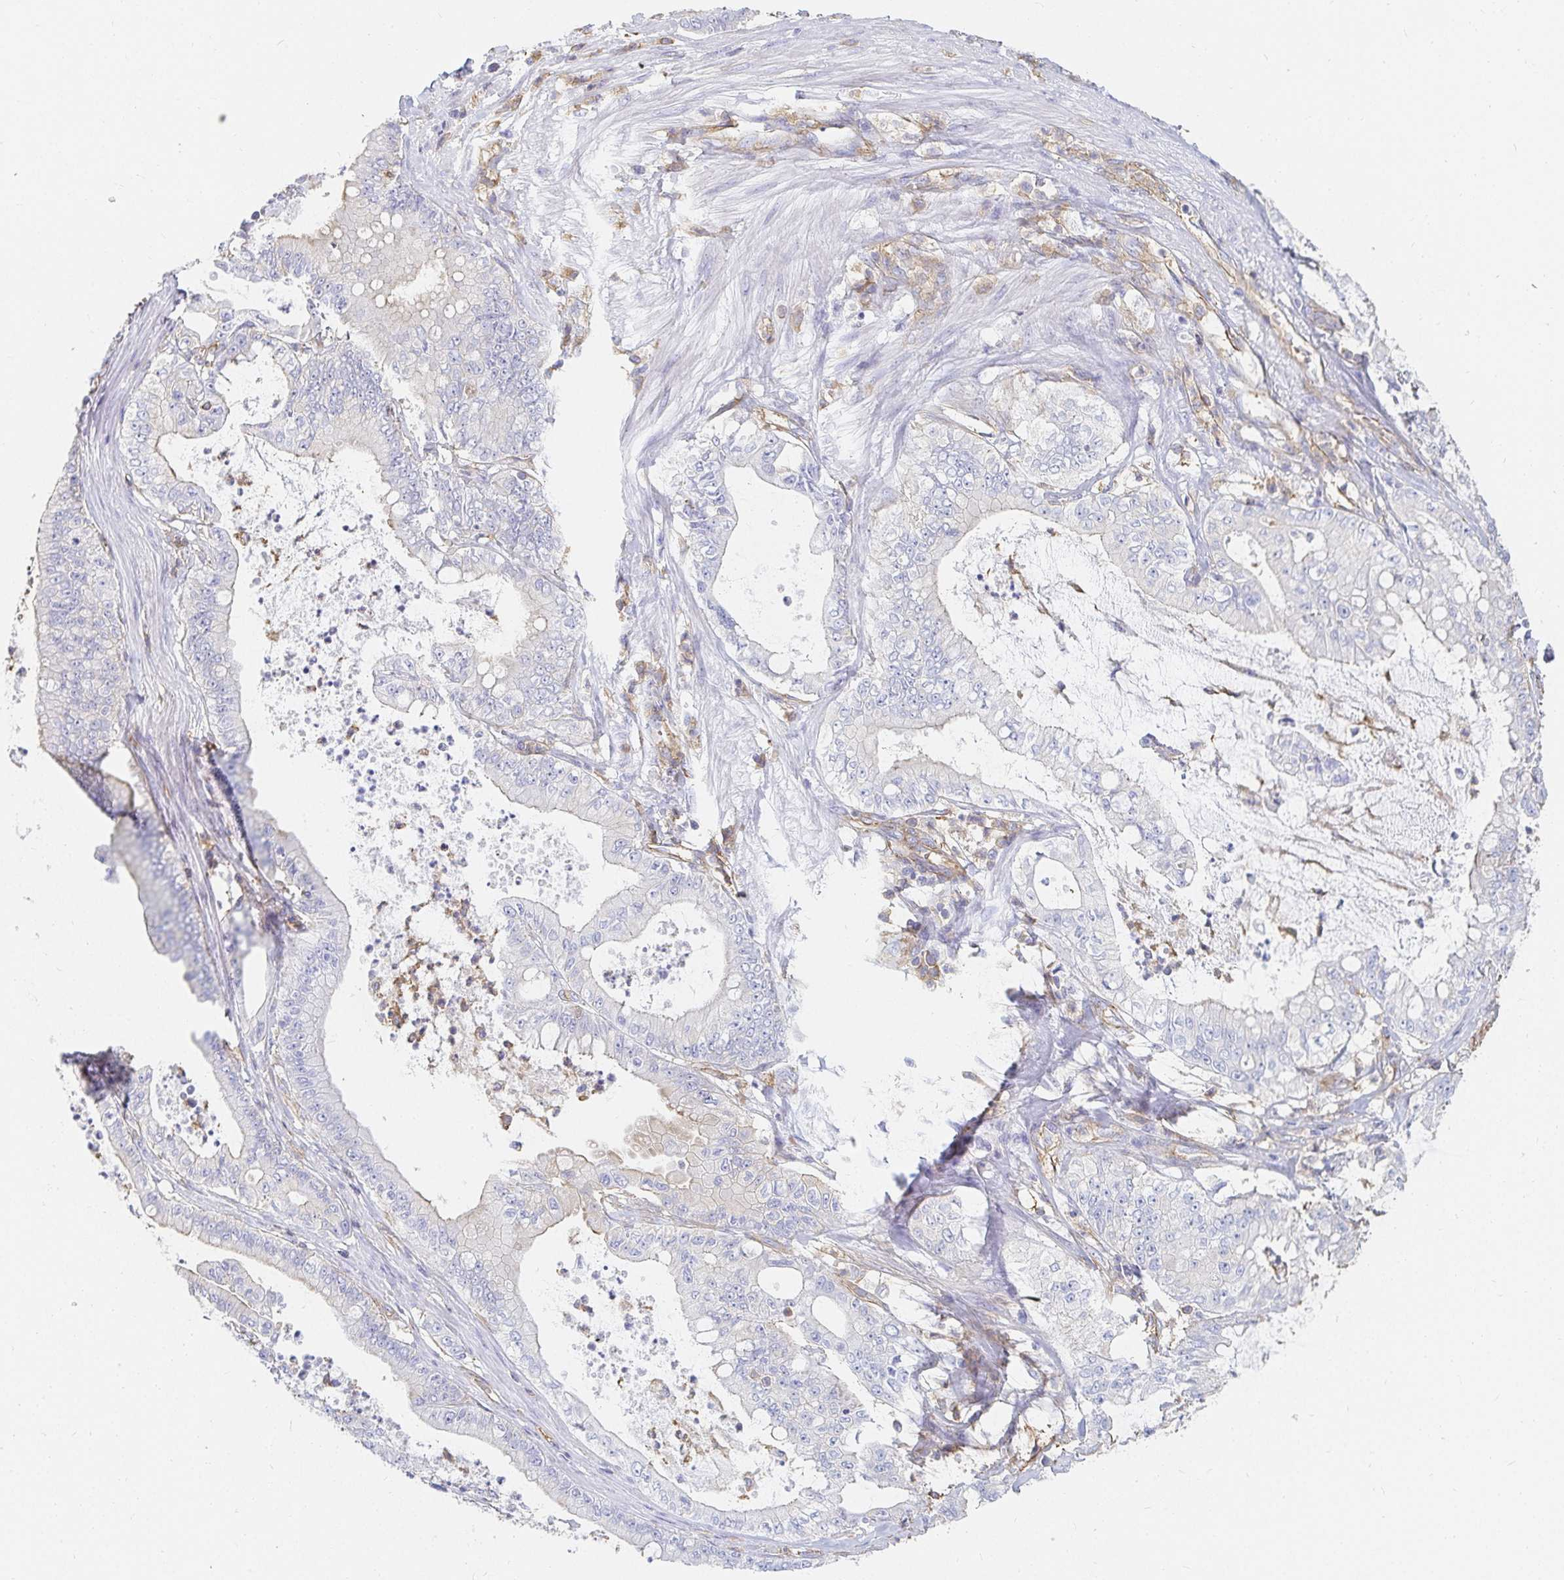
{"staining": {"intensity": "negative", "quantity": "none", "location": "none"}, "tissue": "pancreatic cancer", "cell_type": "Tumor cells", "image_type": "cancer", "snomed": [{"axis": "morphology", "description": "Adenocarcinoma, NOS"}, {"axis": "topography", "description": "Pancreas"}], "caption": "This is an IHC image of human adenocarcinoma (pancreatic). There is no staining in tumor cells.", "gene": "TSPAN19", "patient": {"sex": "male", "age": 71}}